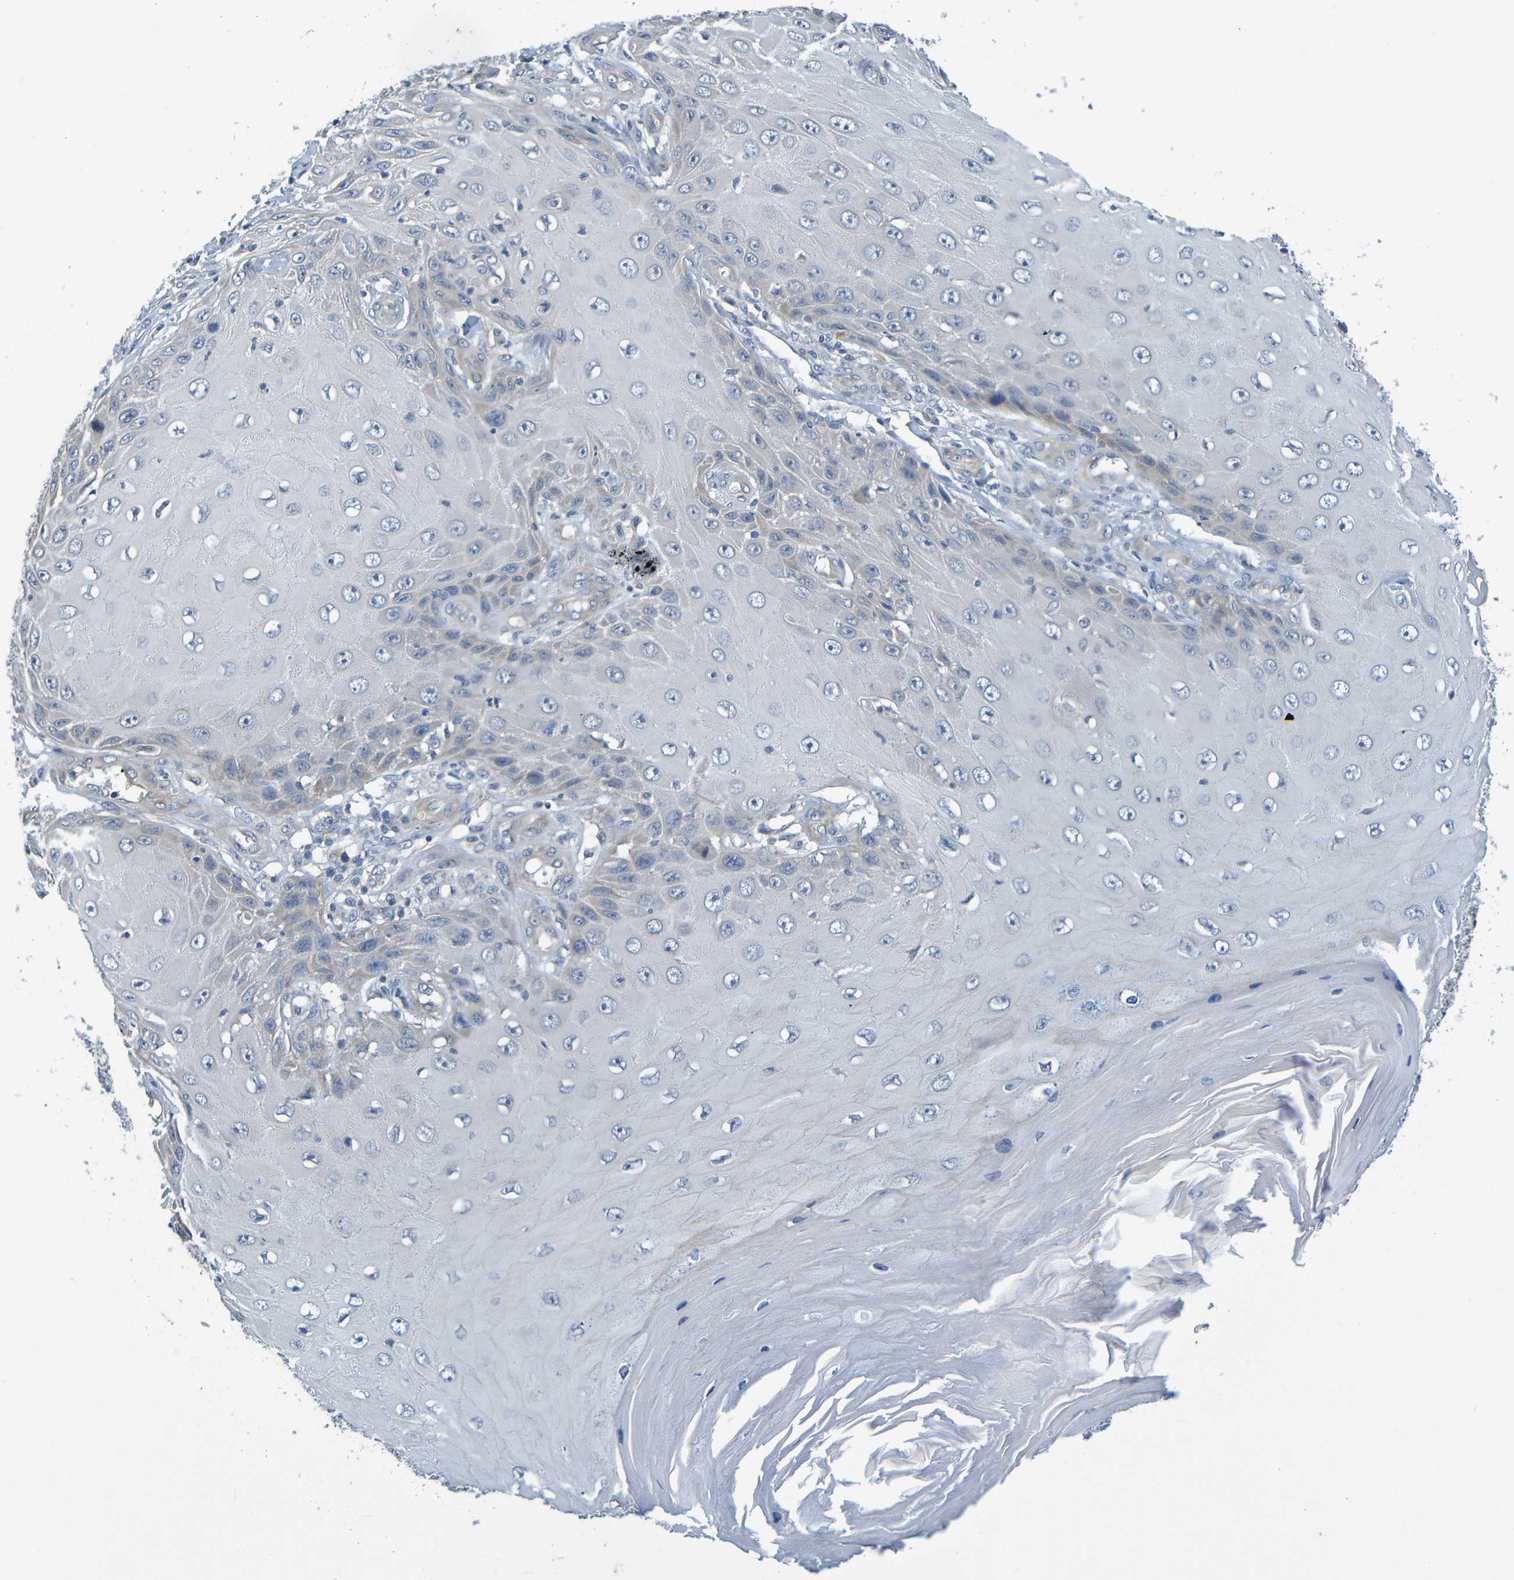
{"staining": {"intensity": "weak", "quantity": "<25%", "location": "cytoplasmic/membranous"}, "tissue": "skin cancer", "cell_type": "Tumor cells", "image_type": "cancer", "snomed": [{"axis": "morphology", "description": "Squamous cell carcinoma, NOS"}, {"axis": "topography", "description": "Skin"}], "caption": "An image of squamous cell carcinoma (skin) stained for a protein shows no brown staining in tumor cells.", "gene": "CYP4F2", "patient": {"sex": "female", "age": 73}}